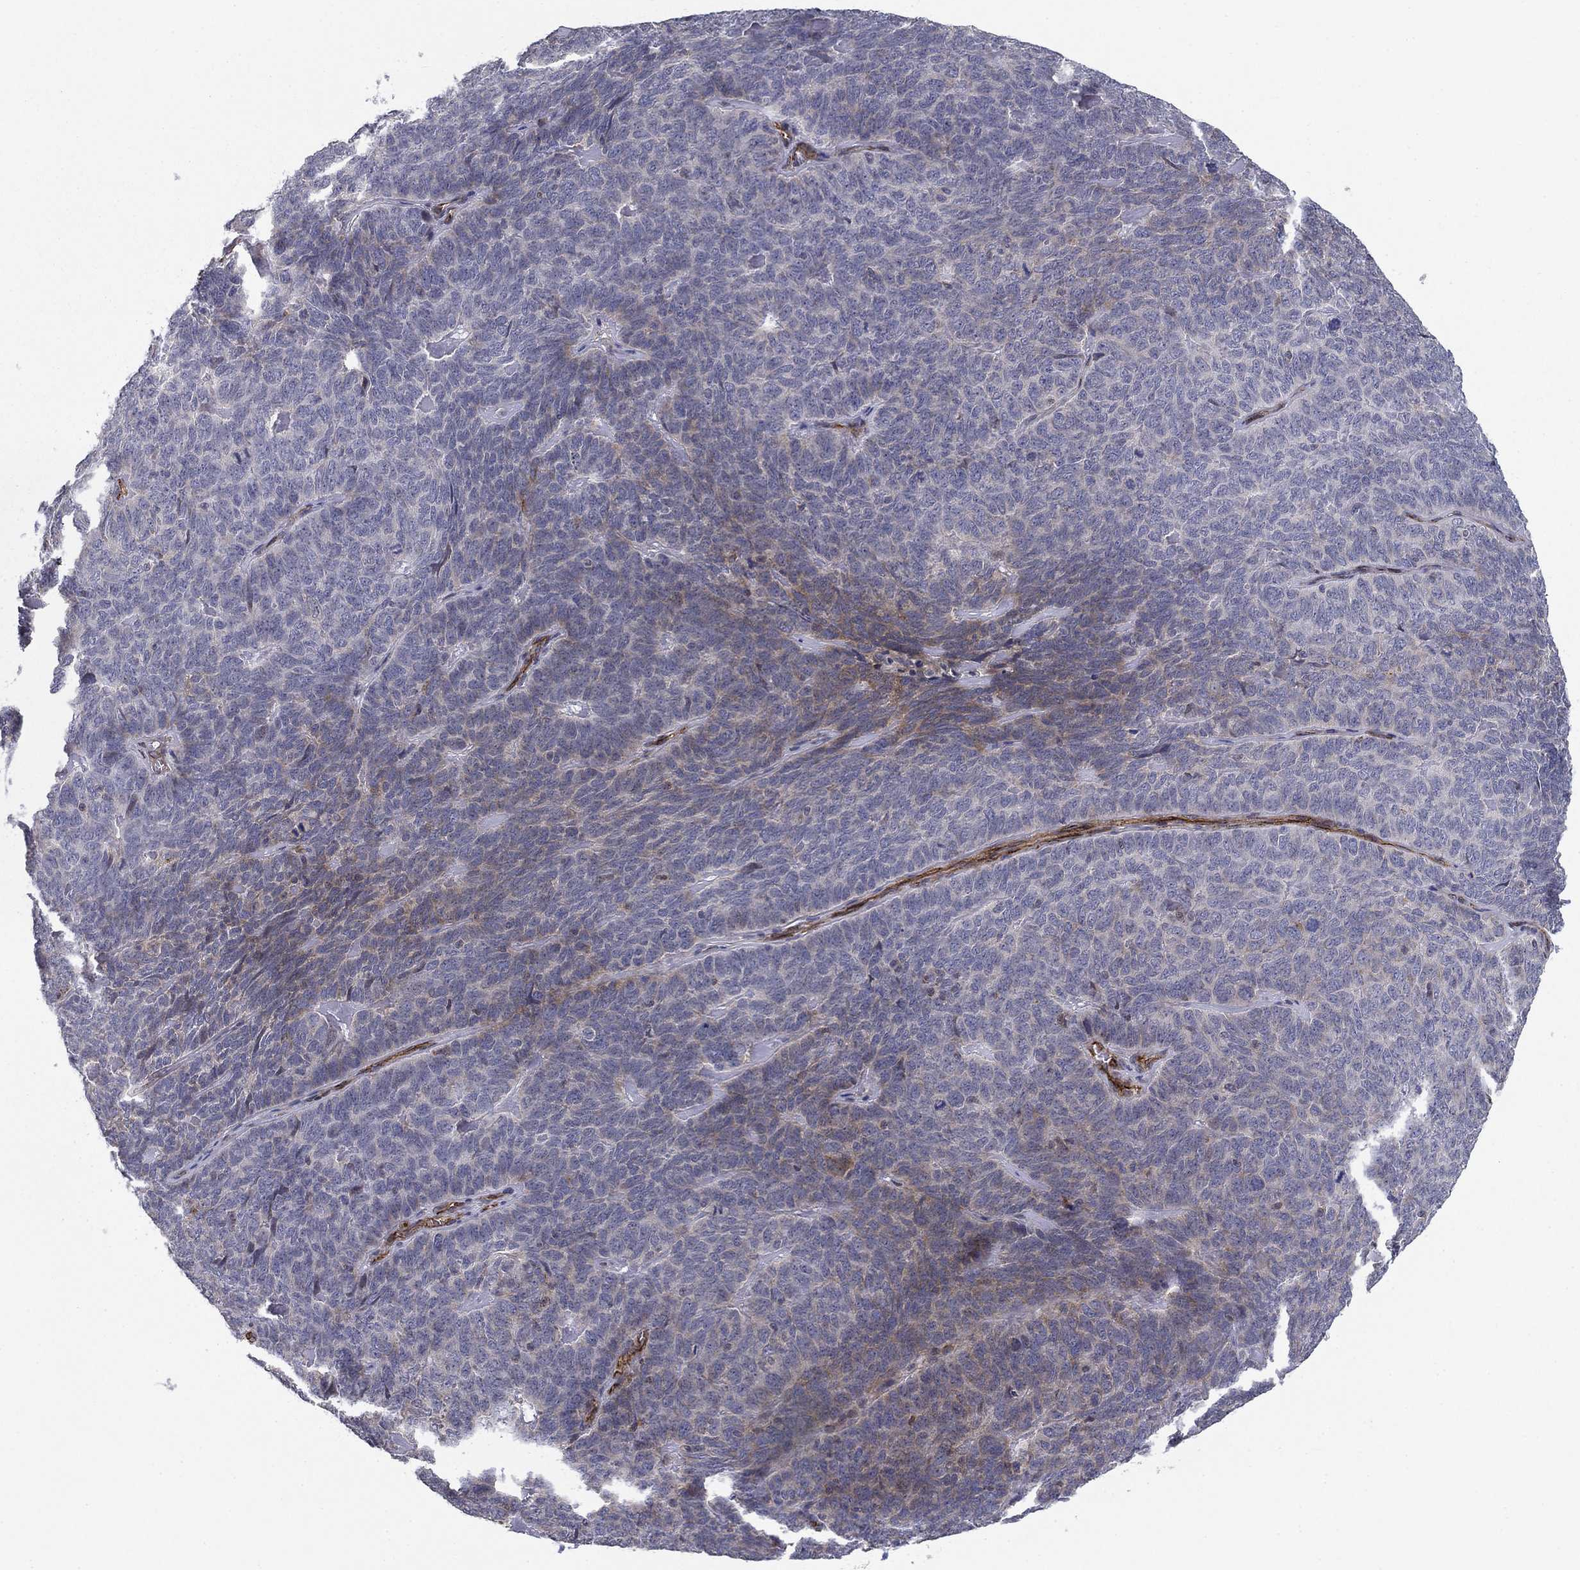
{"staining": {"intensity": "weak", "quantity": "<25%", "location": "cytoplasmic/membranous"}, "tissue": "skin cancer", "cell_type": "Tumor cells", "image_type": "cancer", "snomed": [{"axis": "morphology", "description": "Squamous cell carcinoma, NOS"}, {"axis": "topography", "description": "Skin"}, {"axis": "topography", "description": "Anal"}], "caption": "The photomicrograph exhibits no staining of tumor cells in skin cancer (squamous cell carcinoma). Brightfield microscopy of IHC stained with DAB (3,3'-diaminobenzidine) (brown) and hematoxylin (blue), captured at high magnification.", "gene": "SYNC", "patient": {"sex": "female", "age": 51}}